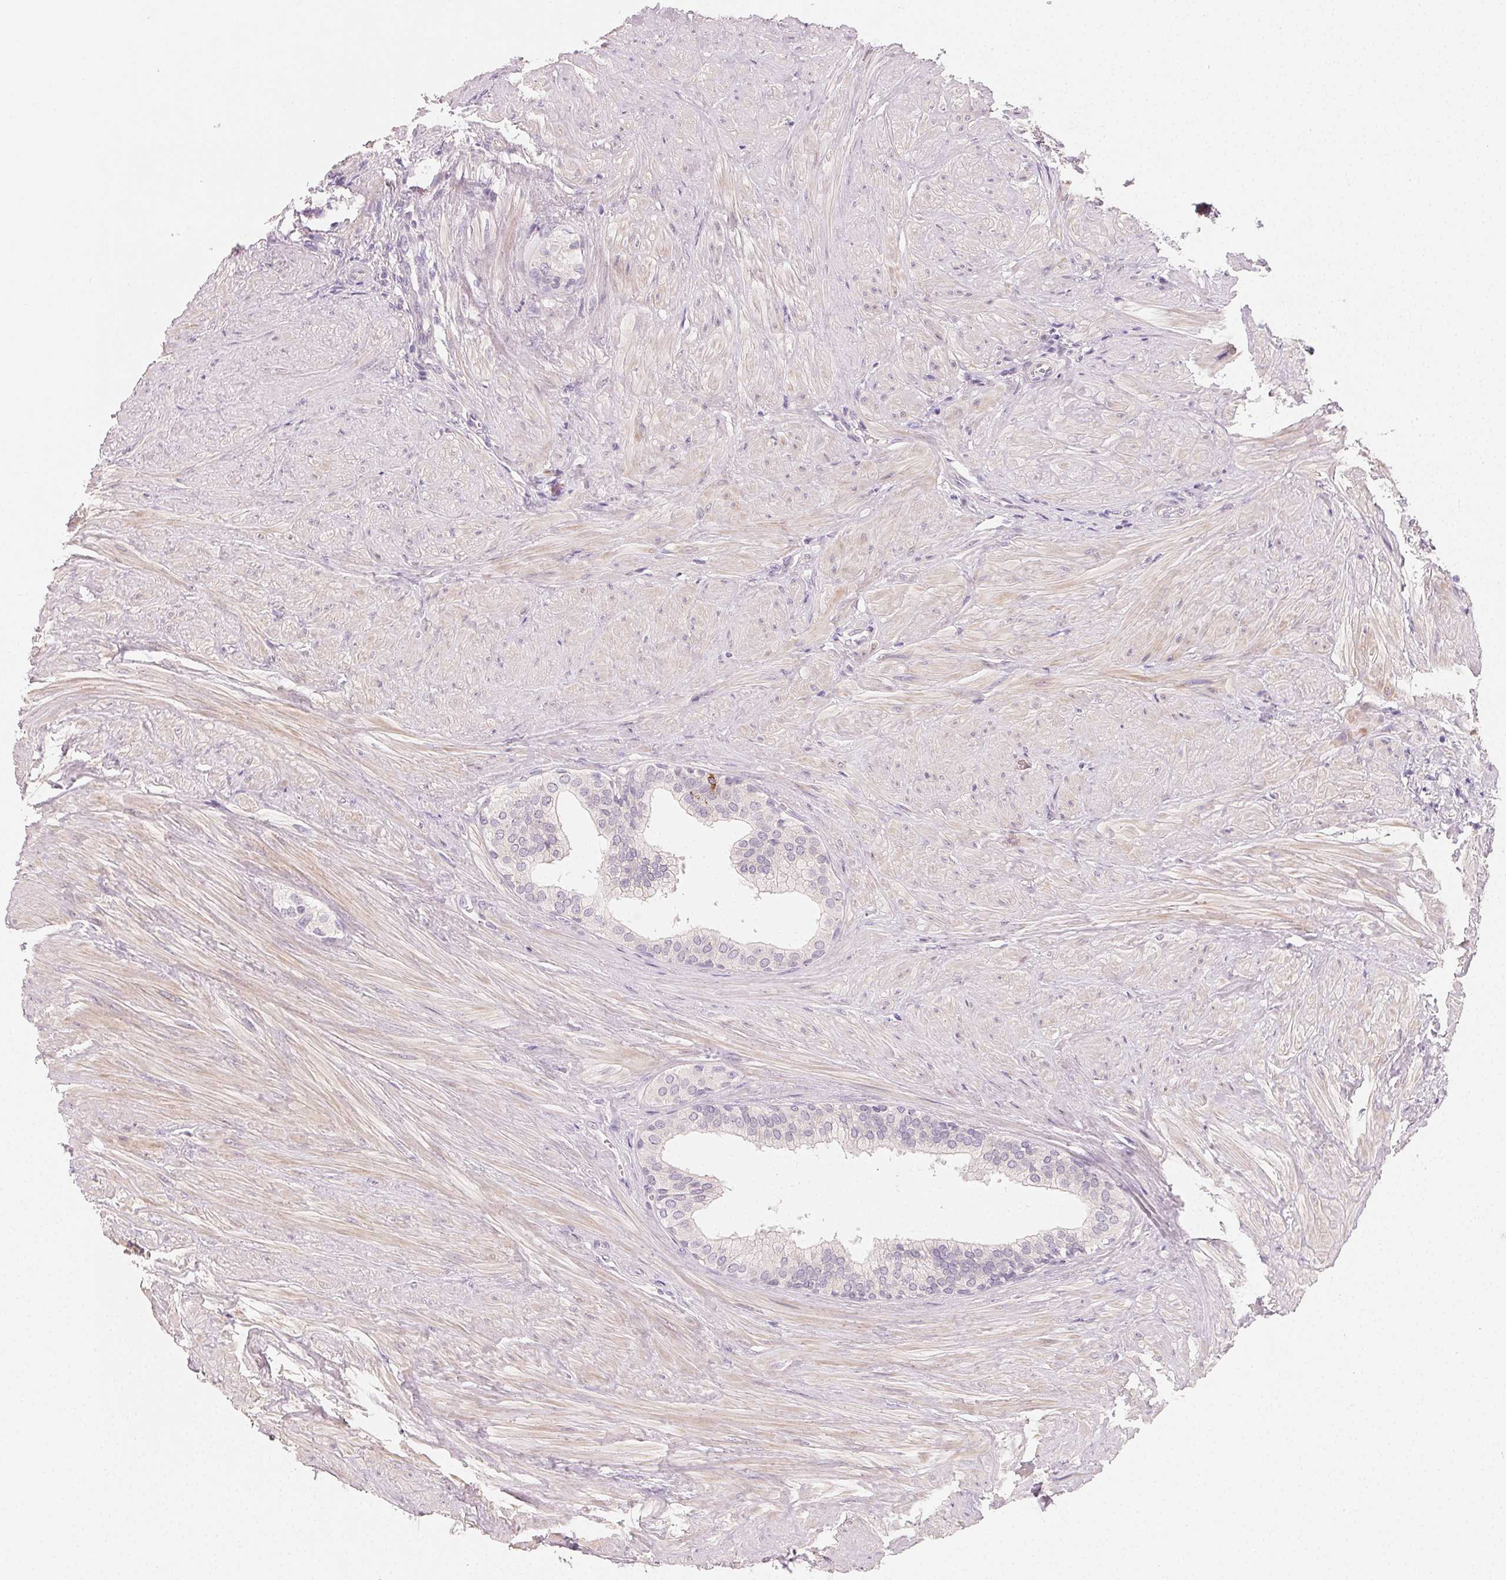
{"staining": {"intensity": "negative", "quantity": "none", "location": "none"}, "tissue": "prostate", "cell_type": "Glandular cells", "image_type": "normal", "snomed": [{"axis": "morphology", "description": "Normal tissue, NOS"}, {"axis": "topography", "description": "Prostate"}, {"axis": "topography", "description": "Peripheral nerve tissue"}], "caption": "An immunohistochemistry image of benign prostate is shown. There is no staining in glandular cells of prostate.", "gene": "MYBL1", "patient": {"sex": "male", "age": 55}}